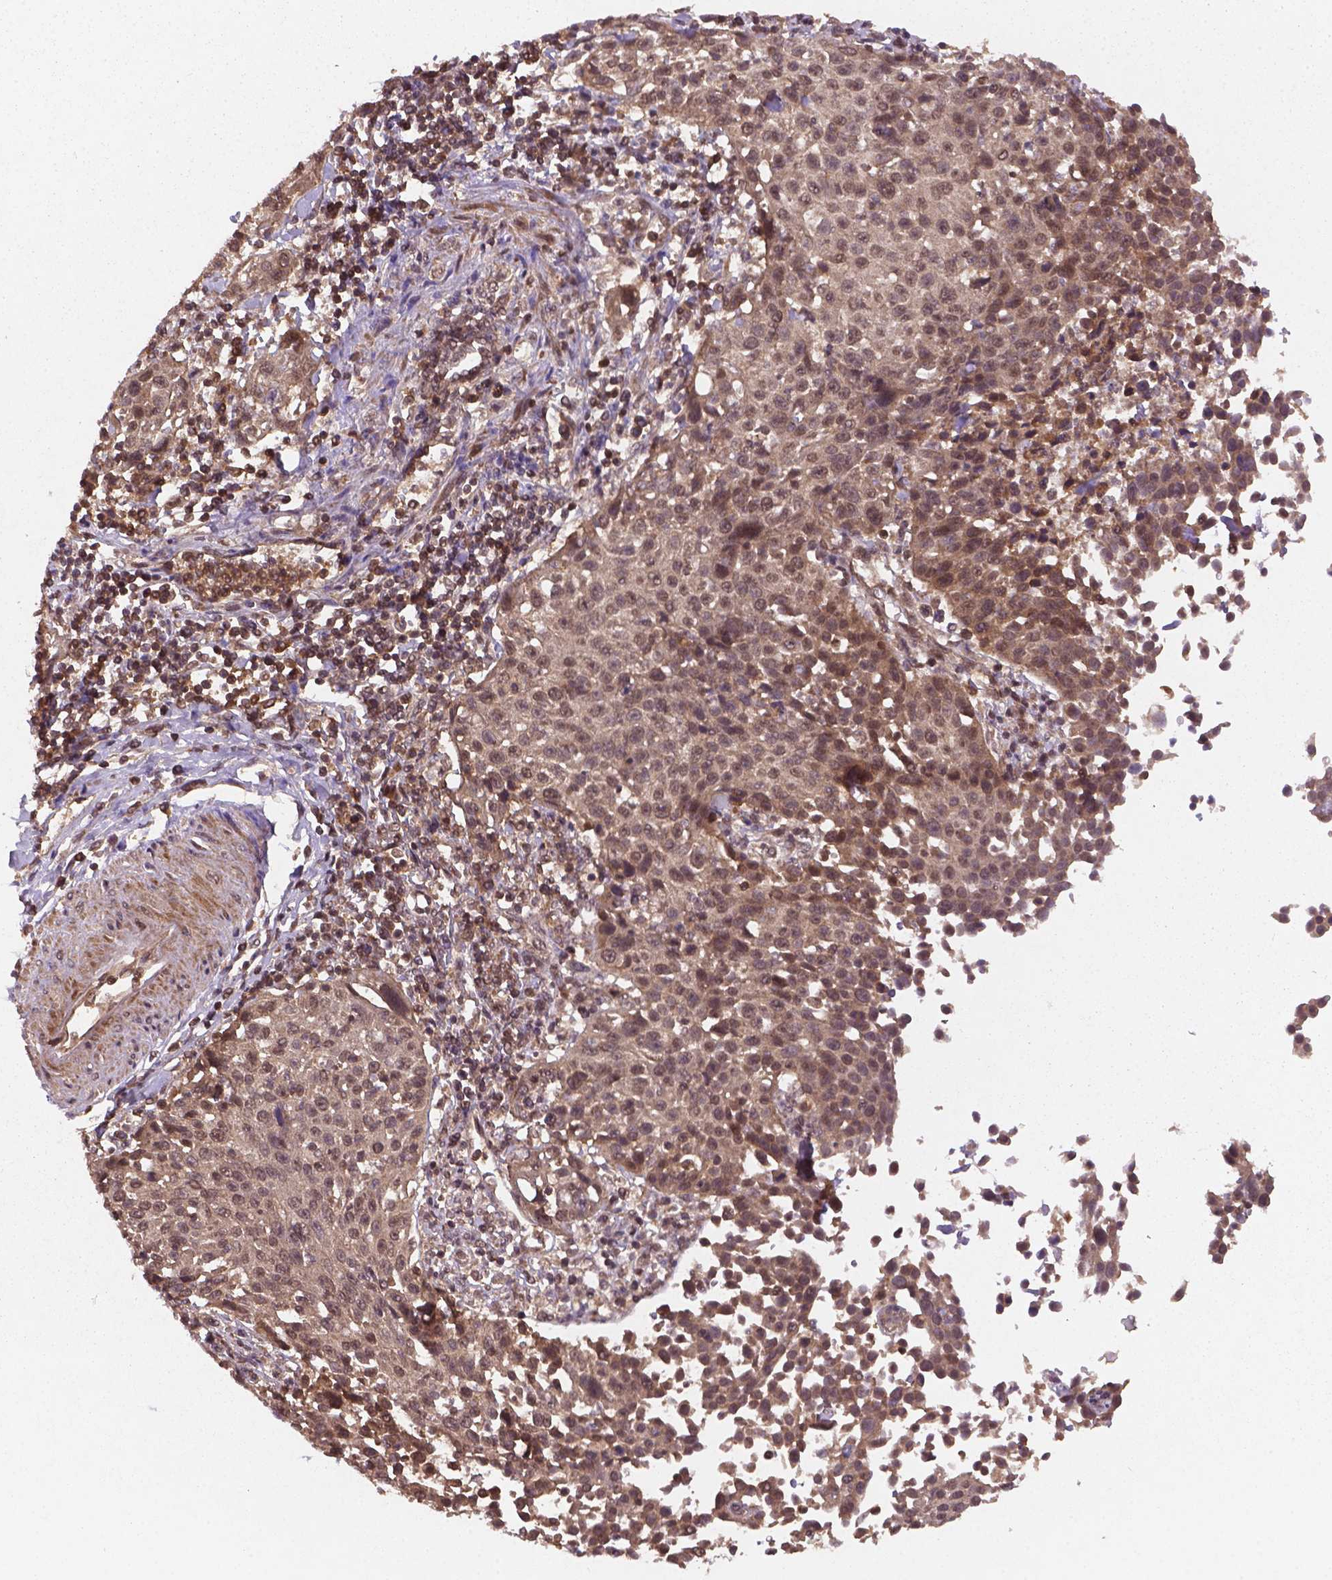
{"staining": {"intensity": "moderate", "quantity": ">75%", "location": "nuclear"}, "tissue": "cervical cancer", "cell_type": "Tumor cells", "image_type": "cancer", "snomed": [{"axis": "morphology", "description": "Squamous cell carcinoma, NOS"}, {"axis": "topography", "description": "Cervix"}], "caption": "This is an image of immunohistochemistry staining of squamous cell carcinoma (cervical), which shows moderate staining in the nuclear of tumor cells.", "gene": "NIPAL2", "patient": {"sex": "female", "age": 26}}